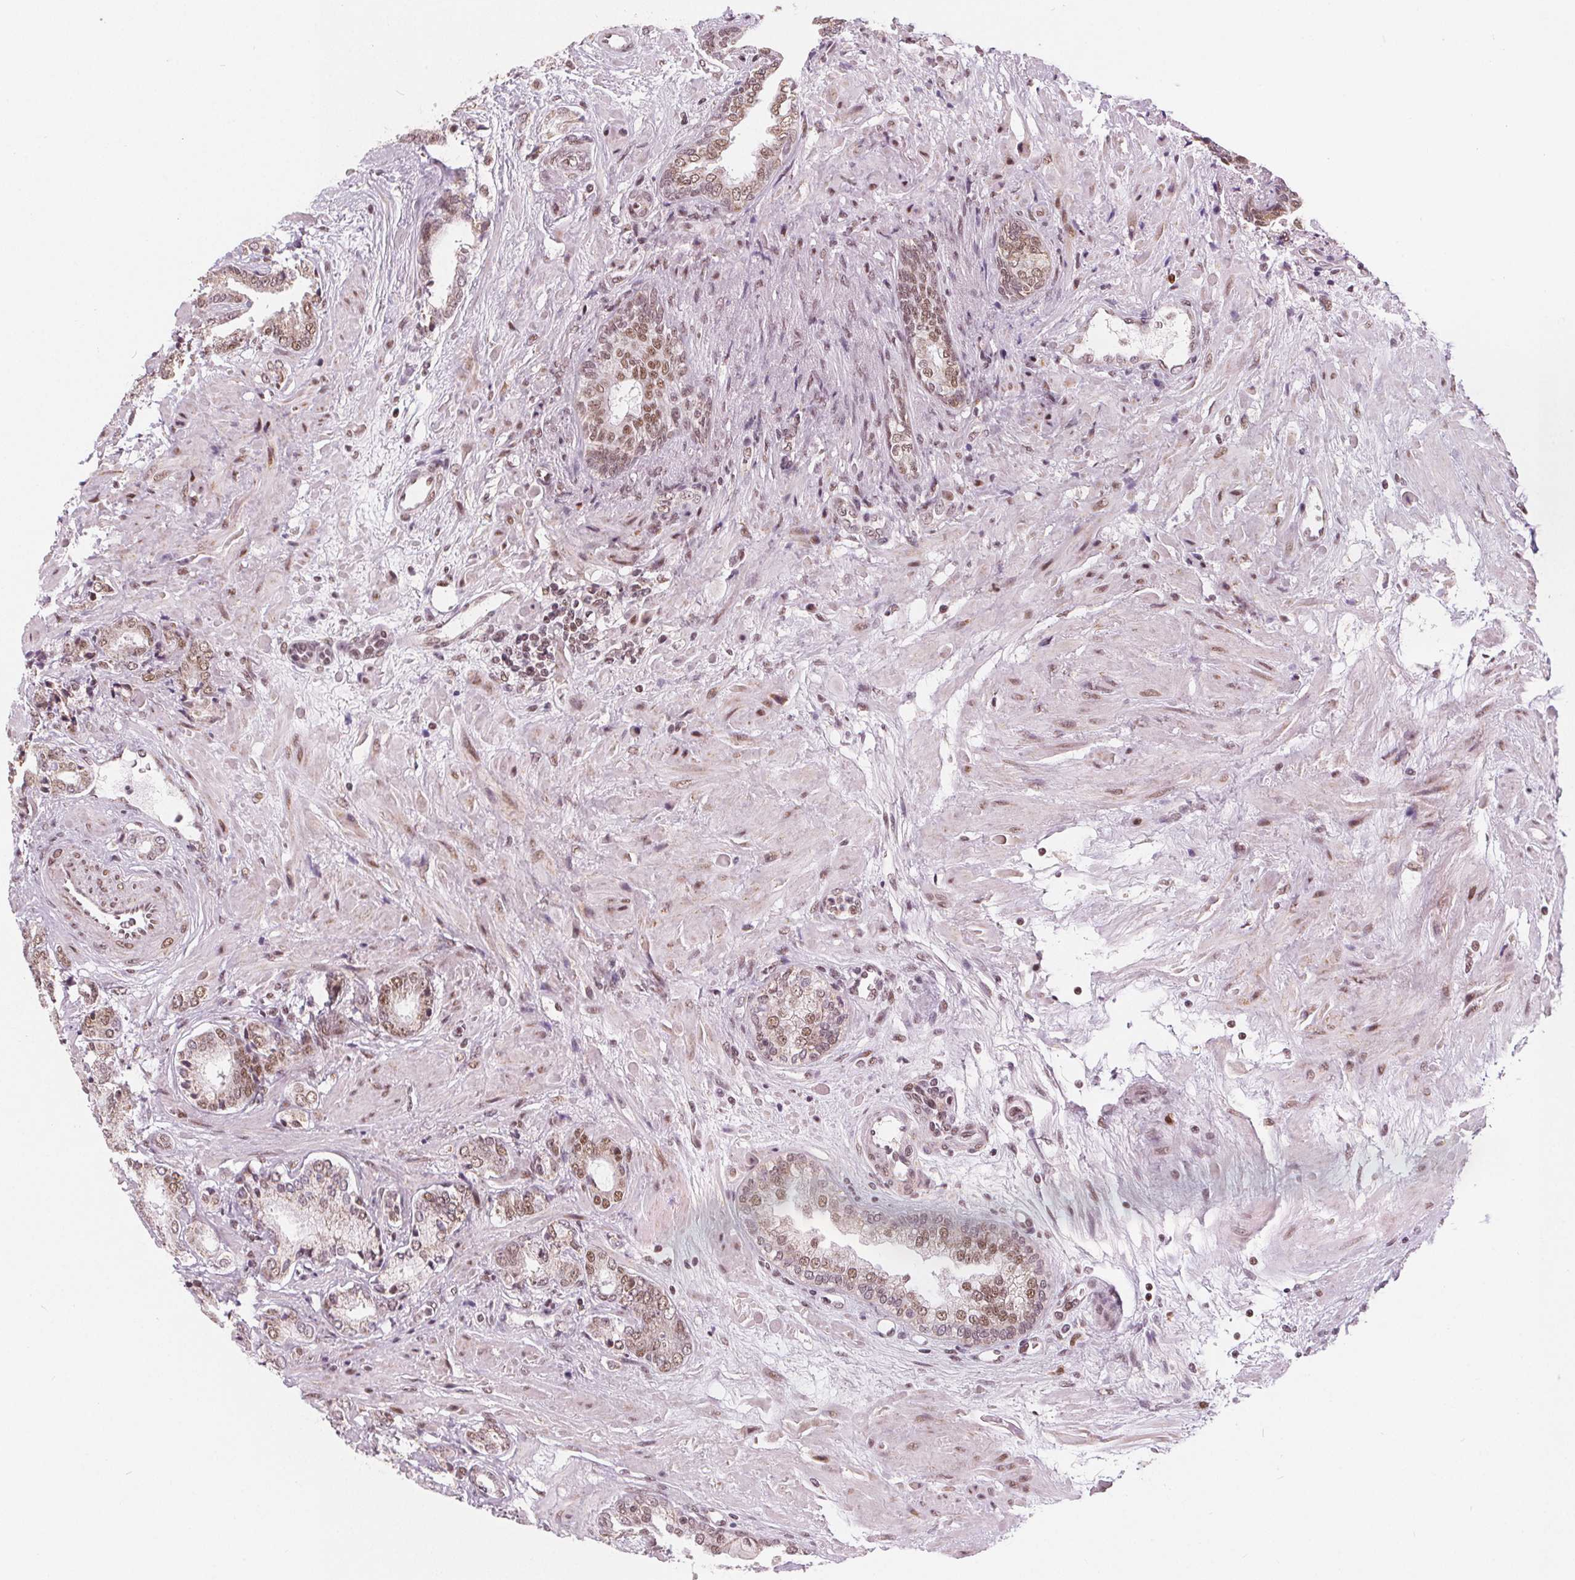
{"staining": {"intensity": "moderate", "quantity": "<25%", "location": "nuclear"}, "tissue": "prostate cancer", "cell_type": "Tumor cells", "image_type": "cancer", "snomed": [{"axis": "morphology", "description": "Adenocarcinoma, High grade"}, {"axis": "topography", "description": "Prostate"}], "caption": "Tumor cells exhibit moderate nuclear expression in approximately <25% of cells in prostate cancer.", "gene": "DPM2", "patient": {"sex": "male", "age": 56}}